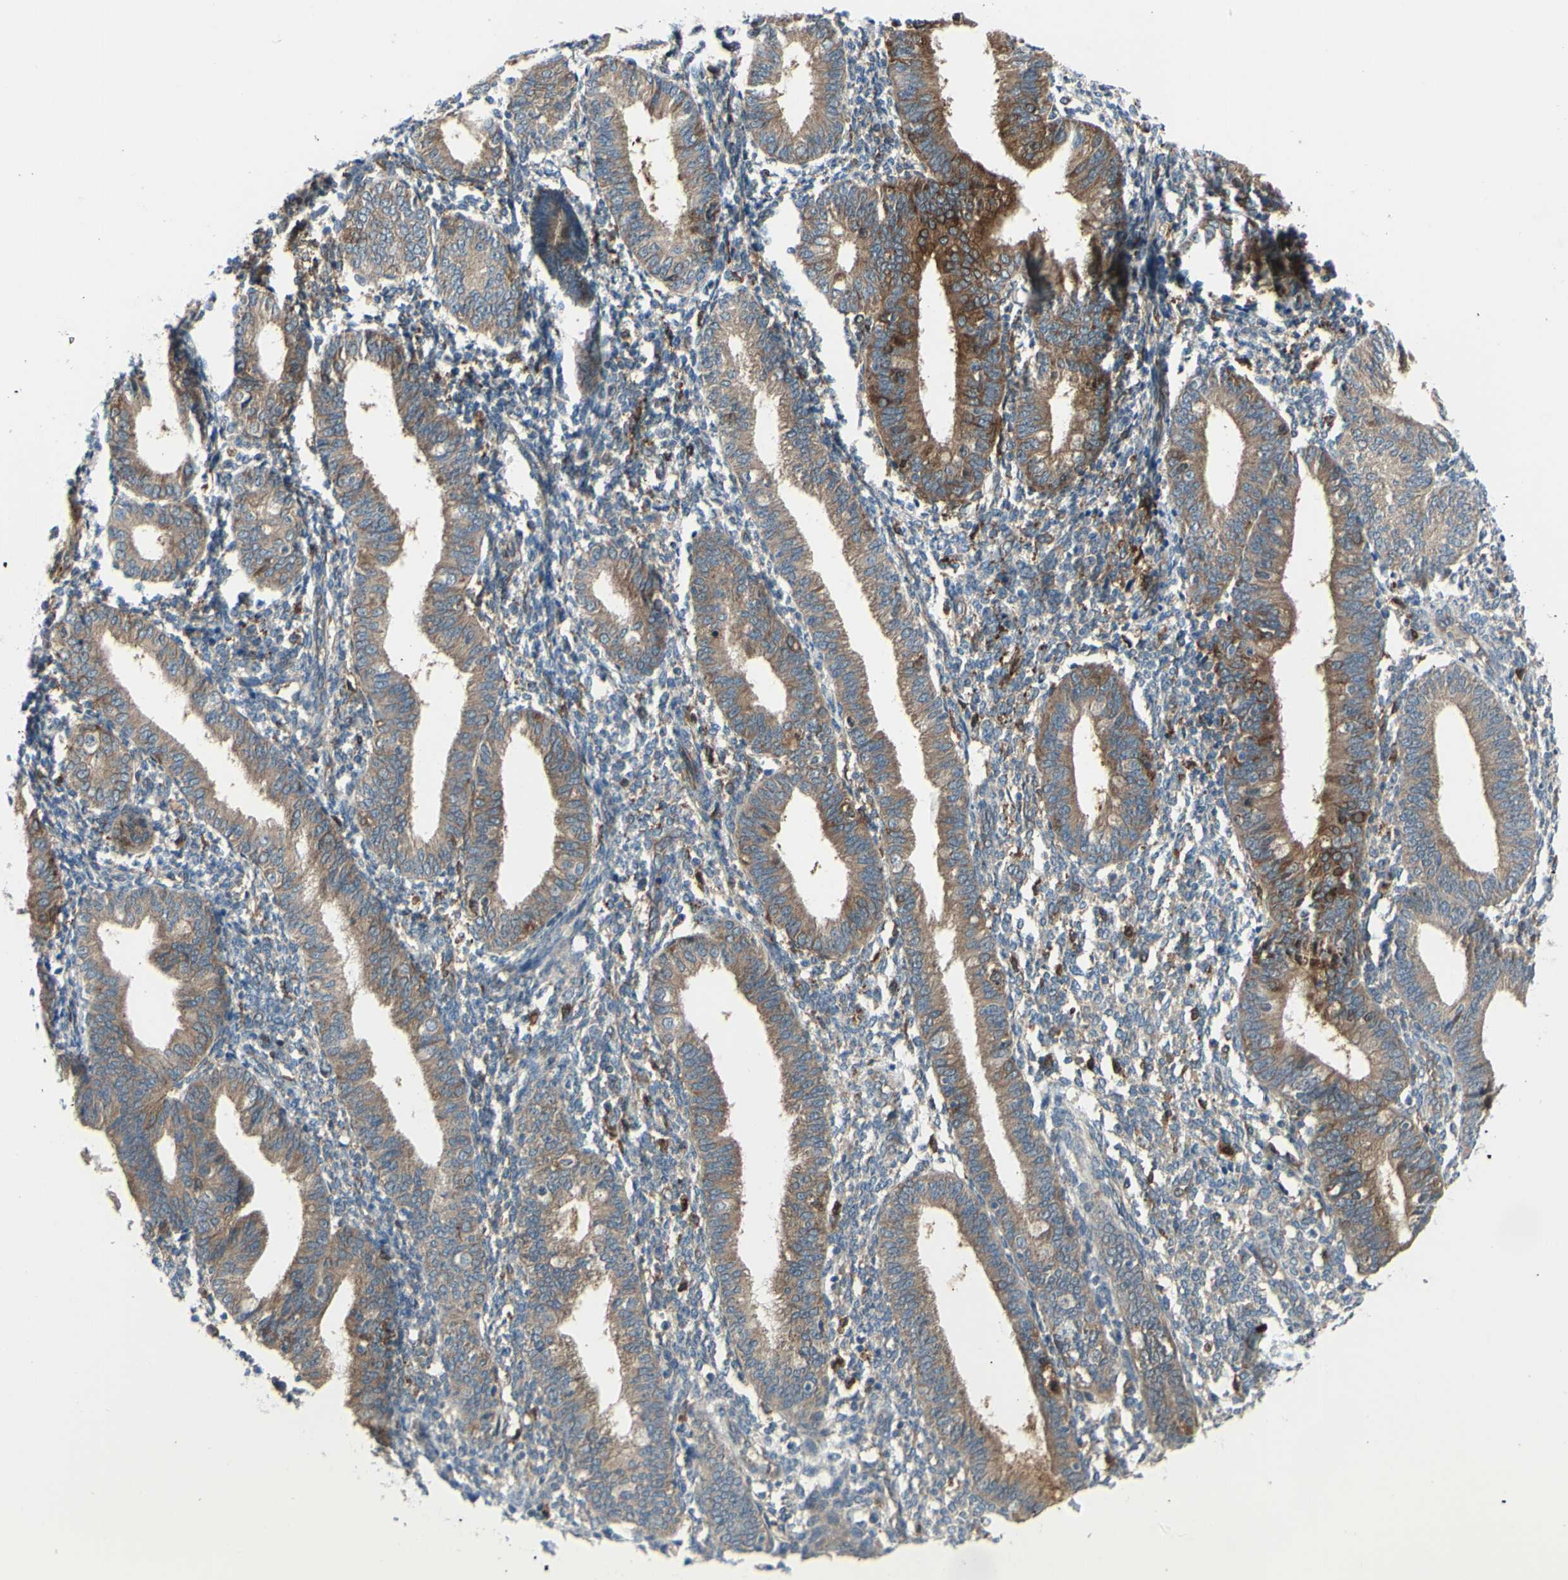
{"staining": {"intensity": "moderate", "quantity": "<25%", "location": "cytoplasmic/membranous"}, "tissue": "endometrium", "cell_type": "Cells in endometrial stroma", "image_type": "normal", "snomed": [{"axis": "morphology", "description": "Normal tissue, NOS"}, {"axis": "topography", "description": "Endometrium"}], "caption": "Immunohistochemistry (IHC) micrograph of benign endometrium: endometrium stained using immunohistochemistry reveals low levels of moderate protein expression localized specifically in the cytoplasmic/membranous of cells in endometrial stroma, appearing as a cytoplasmic/membranous brown color.", "gene": "IGSF9B", "patient": {"sex": "female", "age": 61}}